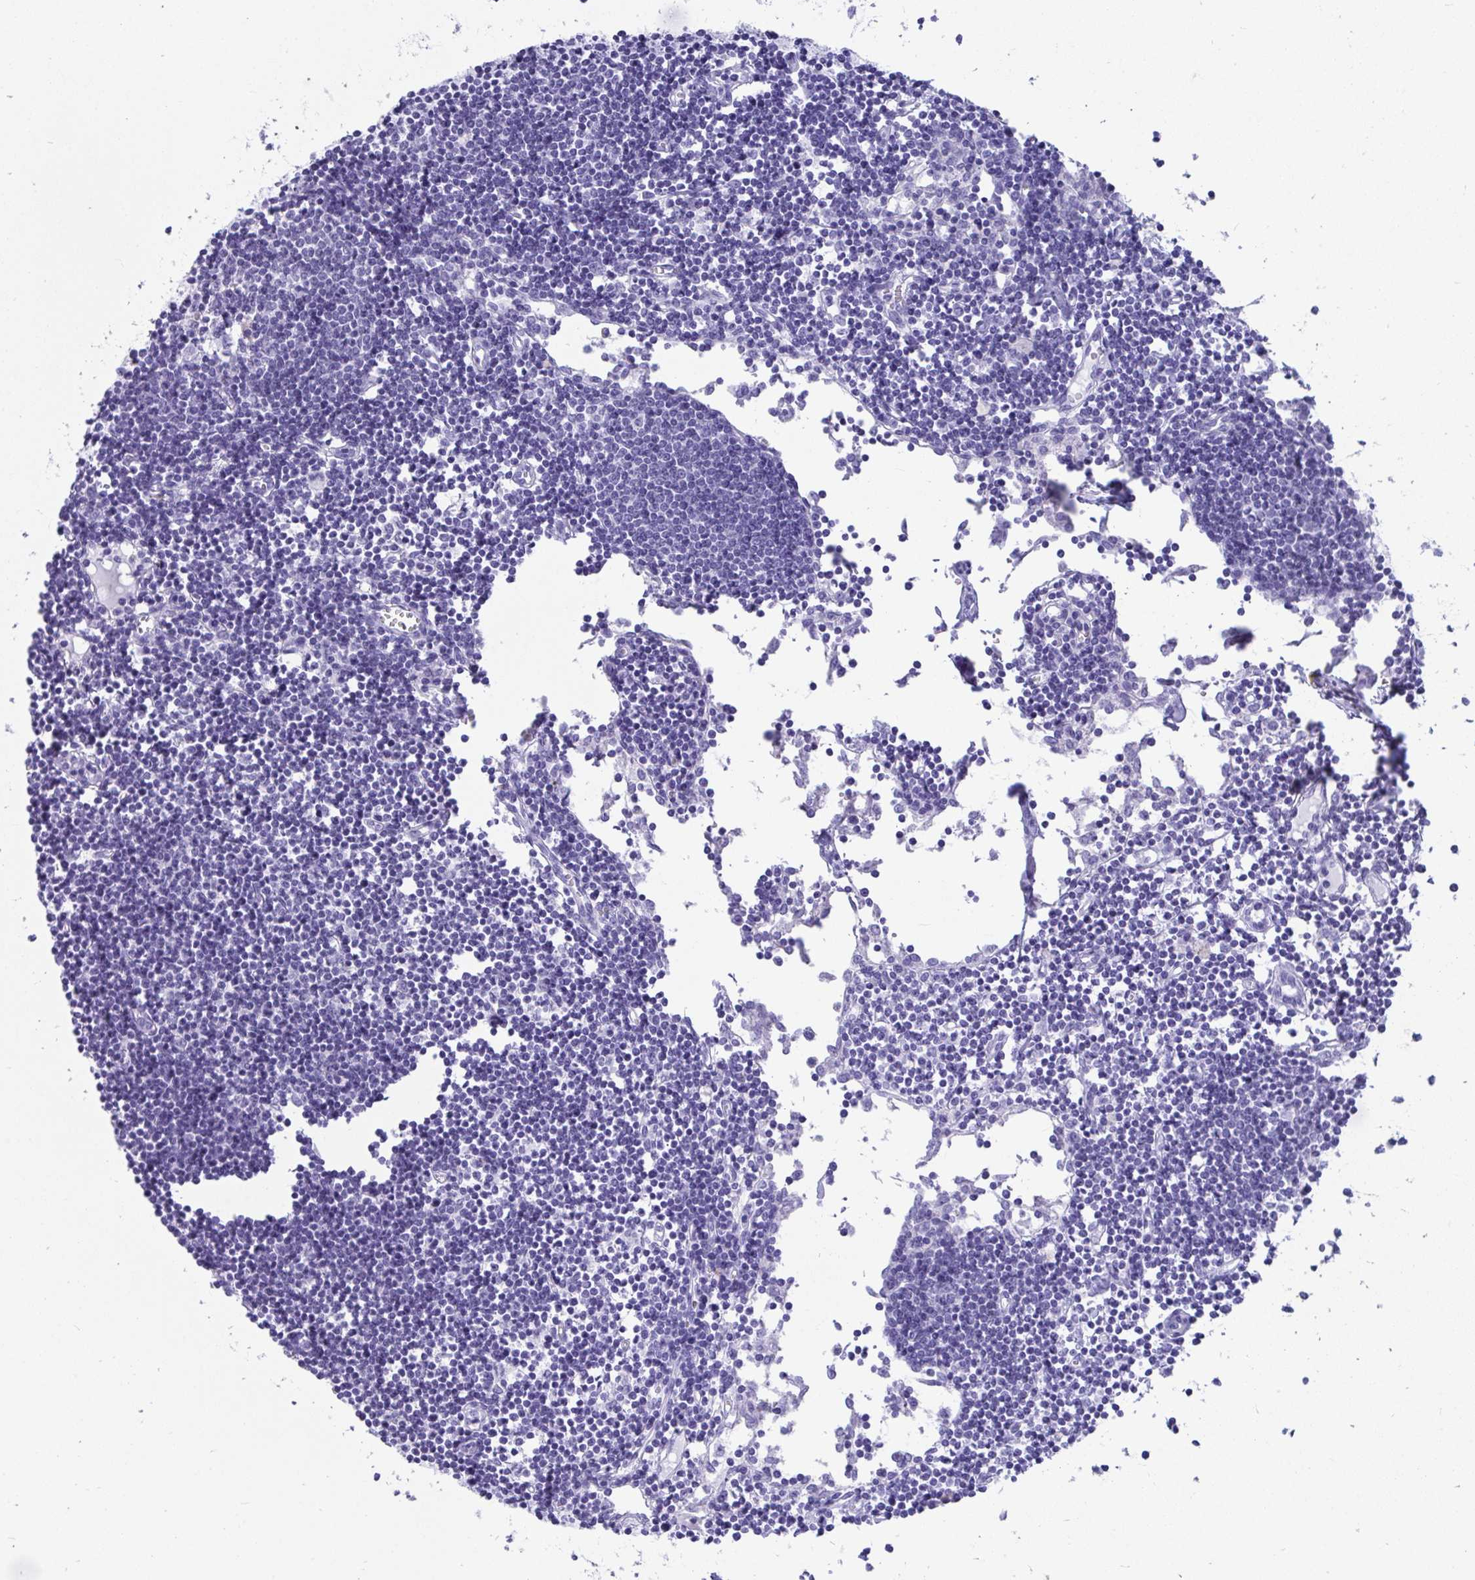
{"staining": {"intensity": "negative", "quantity": "none", "location": "none"}, "tissue": "lymph node", "cell_type": "Germinal center cells", "image_type": "normal", "snomed": [{"axis": "morphology", "description": "Normal tissue, NOS"}, {"axis": "topography", "description": "Lymph node"}], "caption": "IHC of benign human lymph node displays no staining in germinal center cells.", "gene": "SHISA8", "patient": {"sex": "female", "age": 65}}